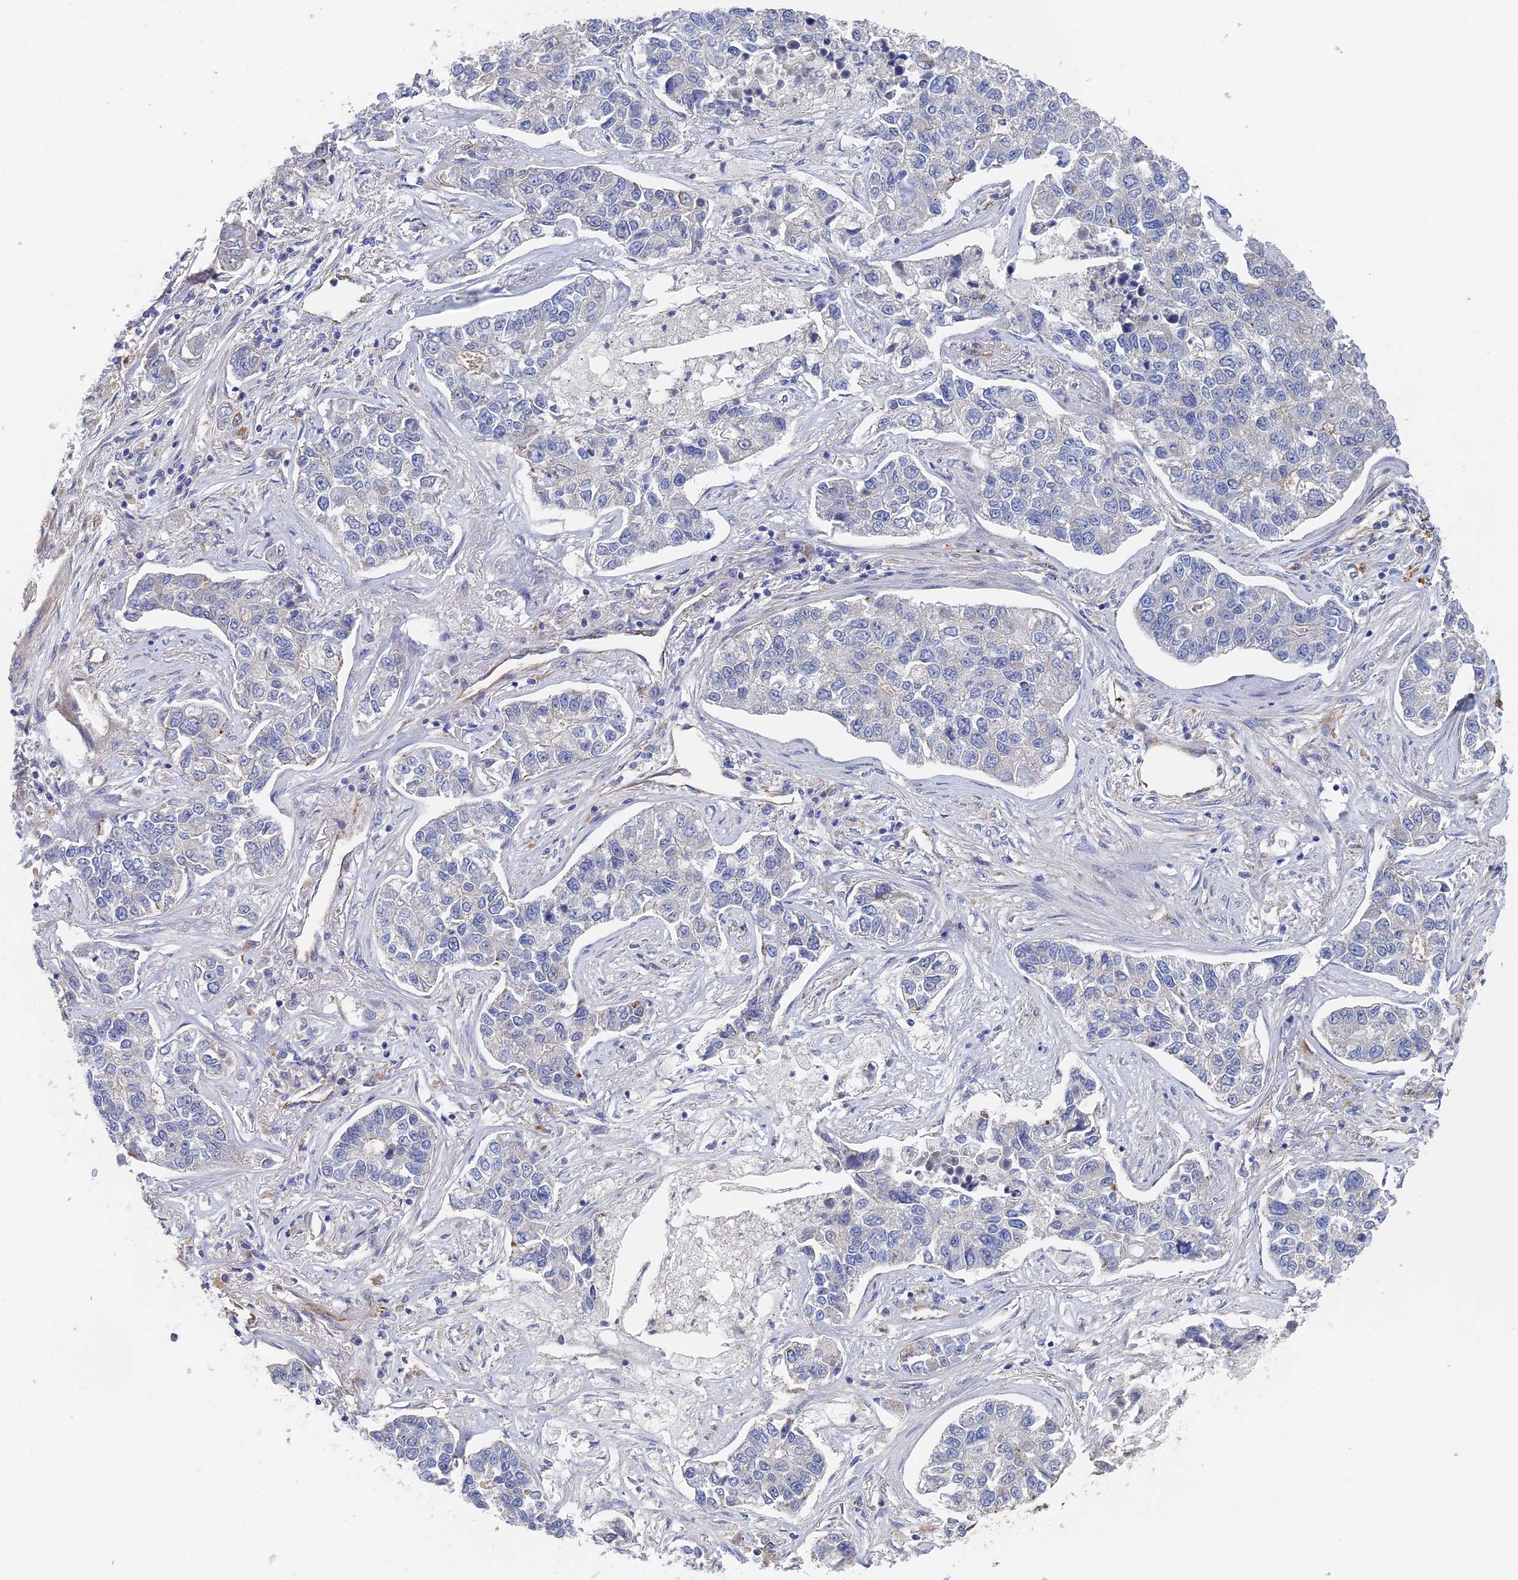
{"staining": {"intensity": "negative", "quantity": "none", "location": "none"}, "tissue": "lung cancer", "cell_type": "Tumor cells", "image_type": "cancer", "snomed": [{"axis": "morphology", "description": "Adenocarcinoma, NOS"}, {"axis": "topography", "description": "Lung"}], "caption": "Immunohistochemistry photomicrograph of lung adenocarcinoma stained for a protein (brown), which exhibits no expression in tumor cells.", "gene": "ARAP3", "patient": {"sex": "male", "age": 49}}